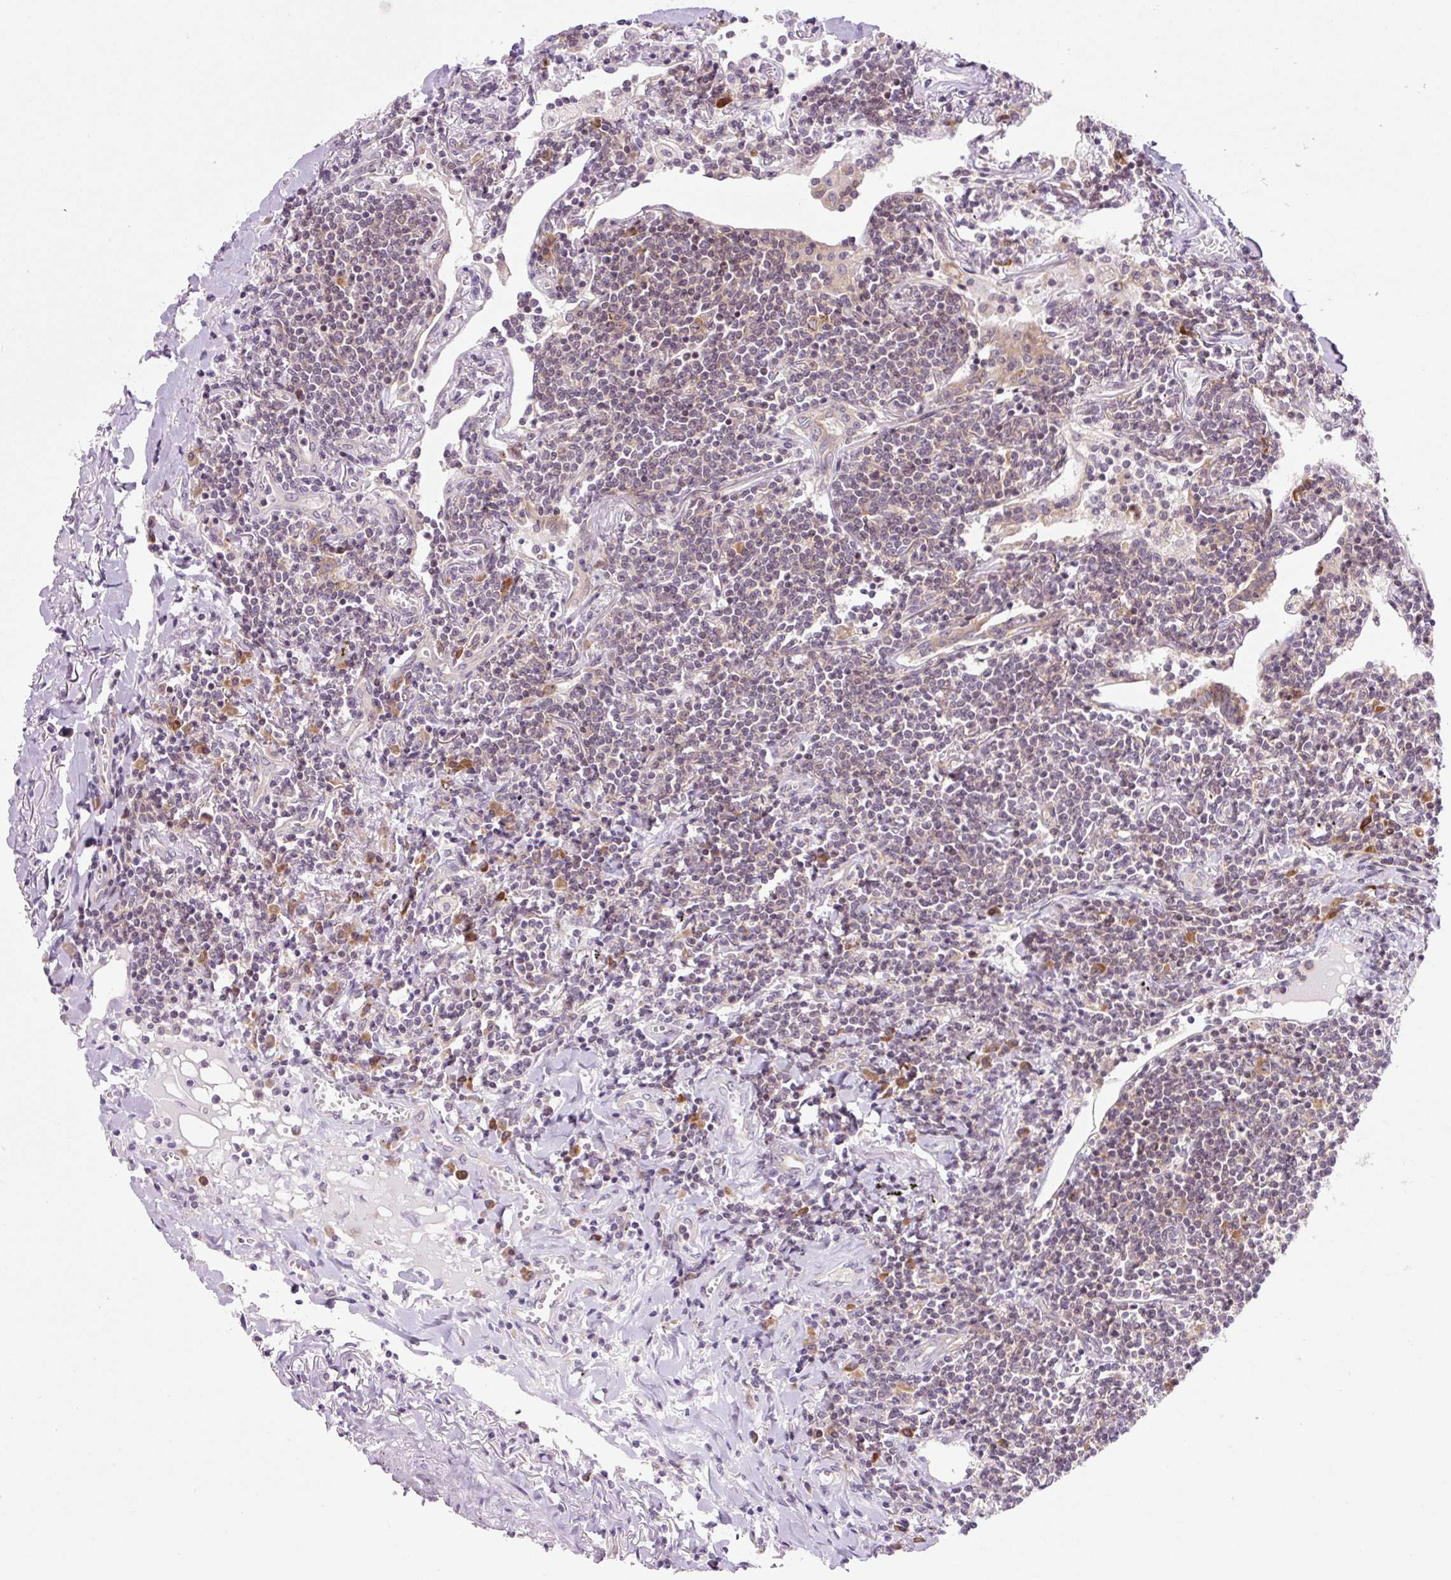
{"staining": {"intensity": "negative", "quantity": "none", "location": "none"}, "tissue": "lymphoma", "cell_type": "Tumor cells", "image_type": "cancer", "snomed": [{"axis": "morphology", "description": "Malignant lymphoma, non-Hodgkin's type, Low grade"}, {"axis": "topography", "description": "Lung"}], "caption": "A high-resolution photomicrograph shows immunohistochemistry (IHC) staining of lymphoma, which displays no significant positivity in tumor cells.", "gene": "RPL41", "patient": {"sex": "female", "age": 71}}